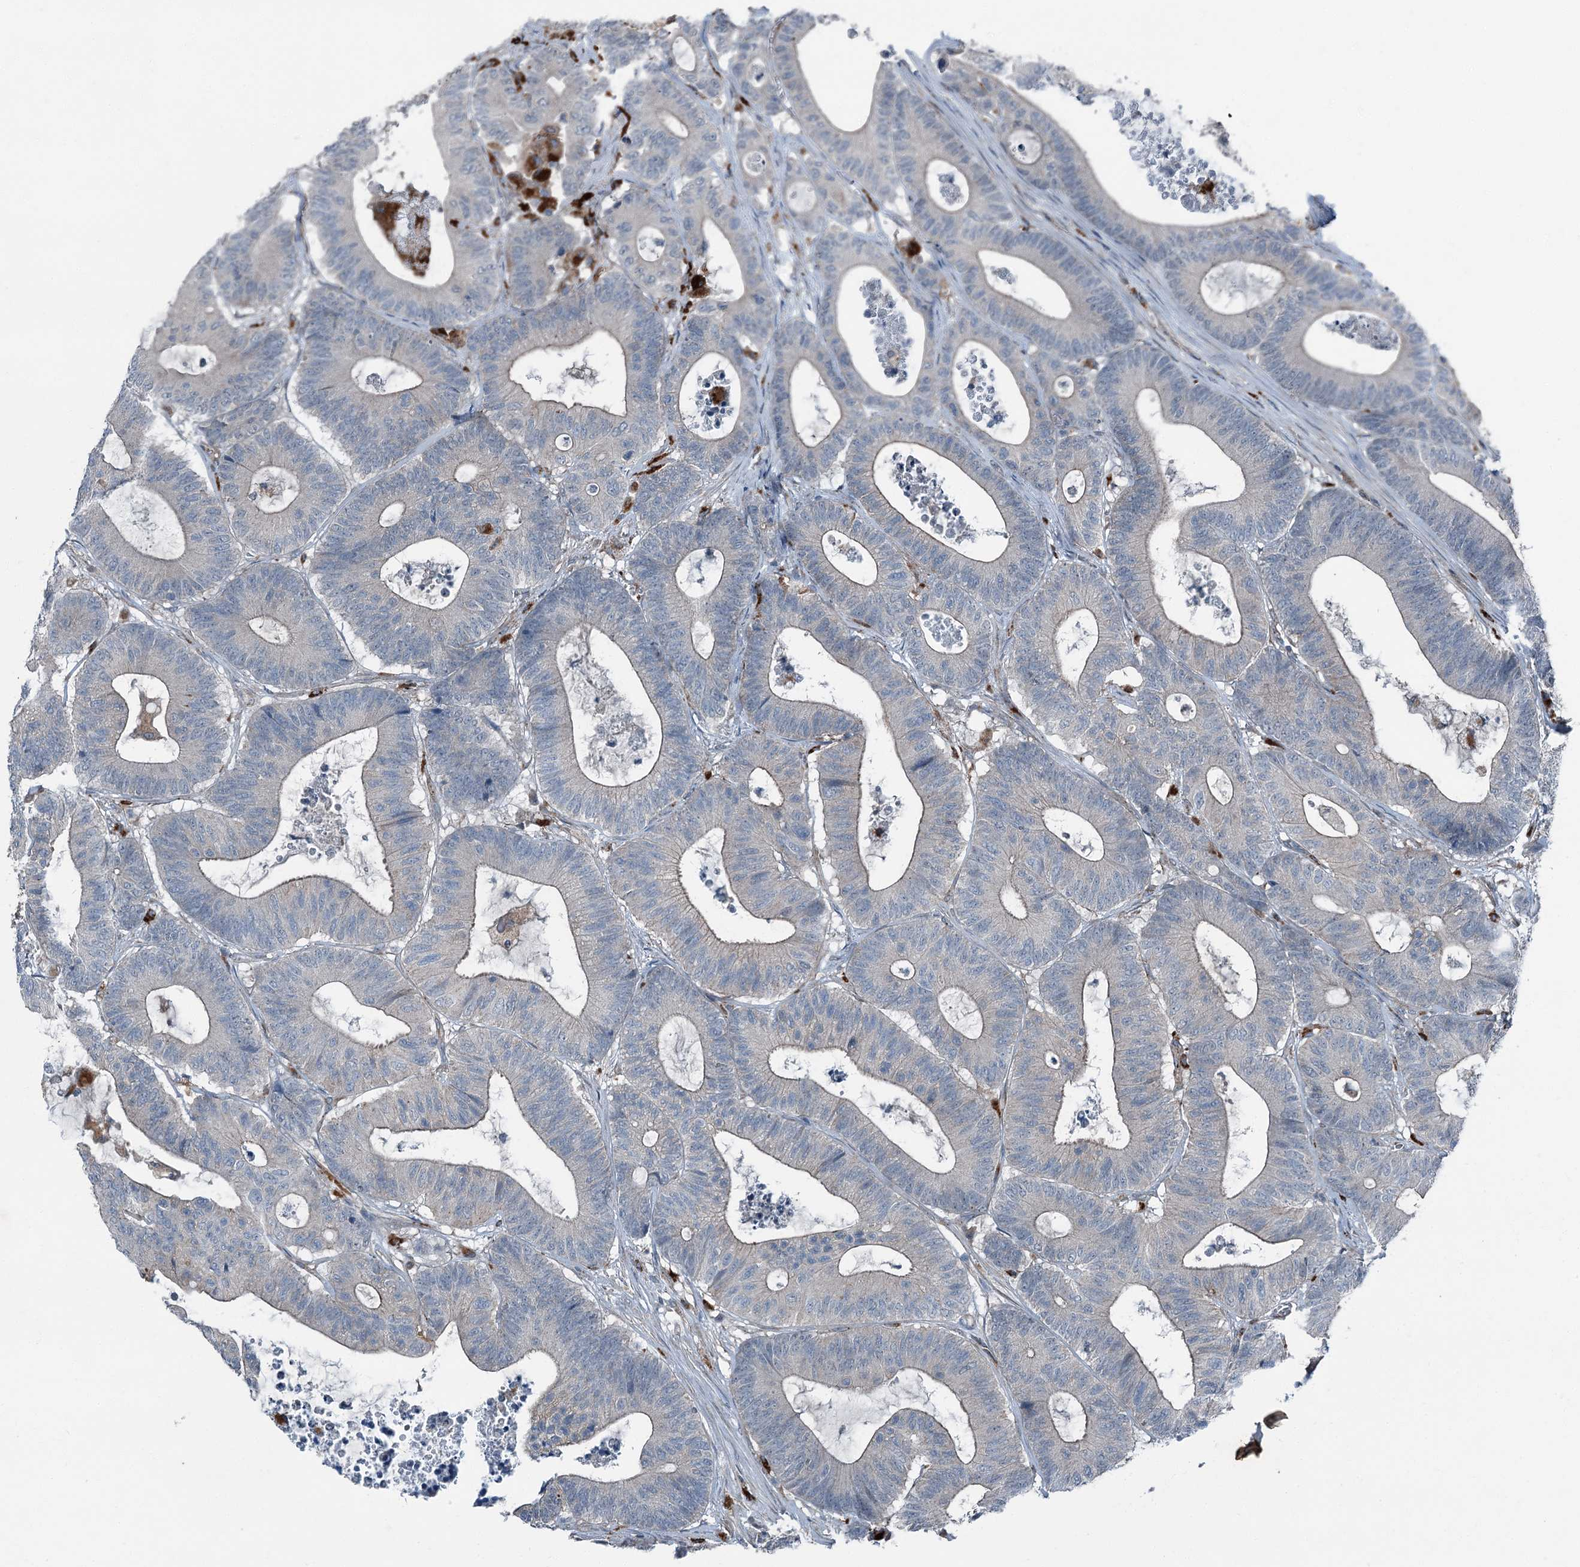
{"staining": {"intensity": "negative", "quantity": "none", "location": "none"}, "tissue": "colorectal cancer", "cell_type": "Tumor cells", "image_type": "cancer", "snomed": [{"axis": "morphology", "description": "Adenocarcinoma, NOS"}, {"axis": "topography", "description": "Colon"}], "caption": "Immunohistochemical staining of human colorectal cancer (adenocarcinoma) exhibits no significant expression in tumor cells.", "gene": "AXL", "patient": {"sex": "female", "age": 84}}